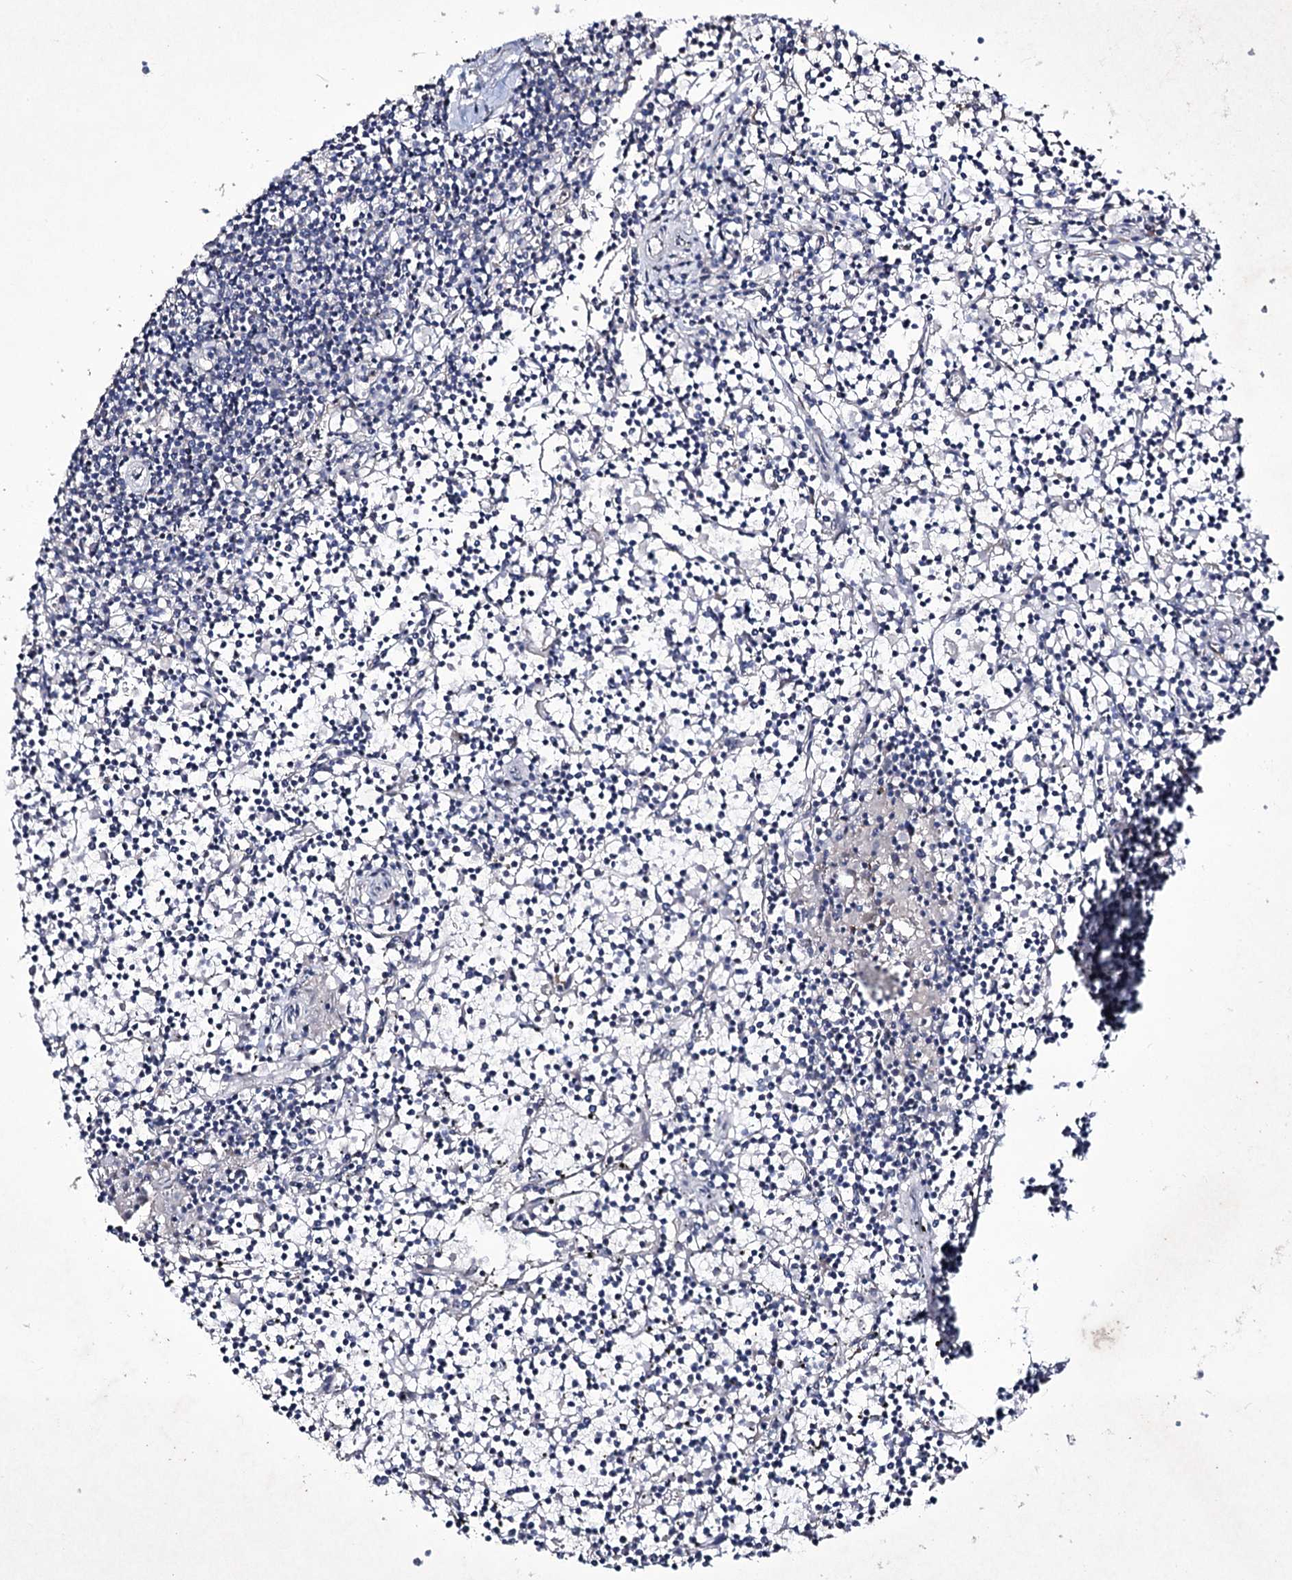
{"staining": {"intensity": "negative", "quantity": "none", "location": "none"}, "tissue": "lymphoma", "cell_type": "Tumor cells", "image_type": "cancer", "snomed": [{"axis": "morphology", "description": "Malignant lymphoma, non-Hodgkin's type, Low grade"}, {"axis": "topography", "description": "Spleen"}], "caption": "Micrograph shows no significant protein positivity in tumor cells of lymphoma.", "gene": "SEMA4G", "patient": {"sex": "female", "age": 19}}